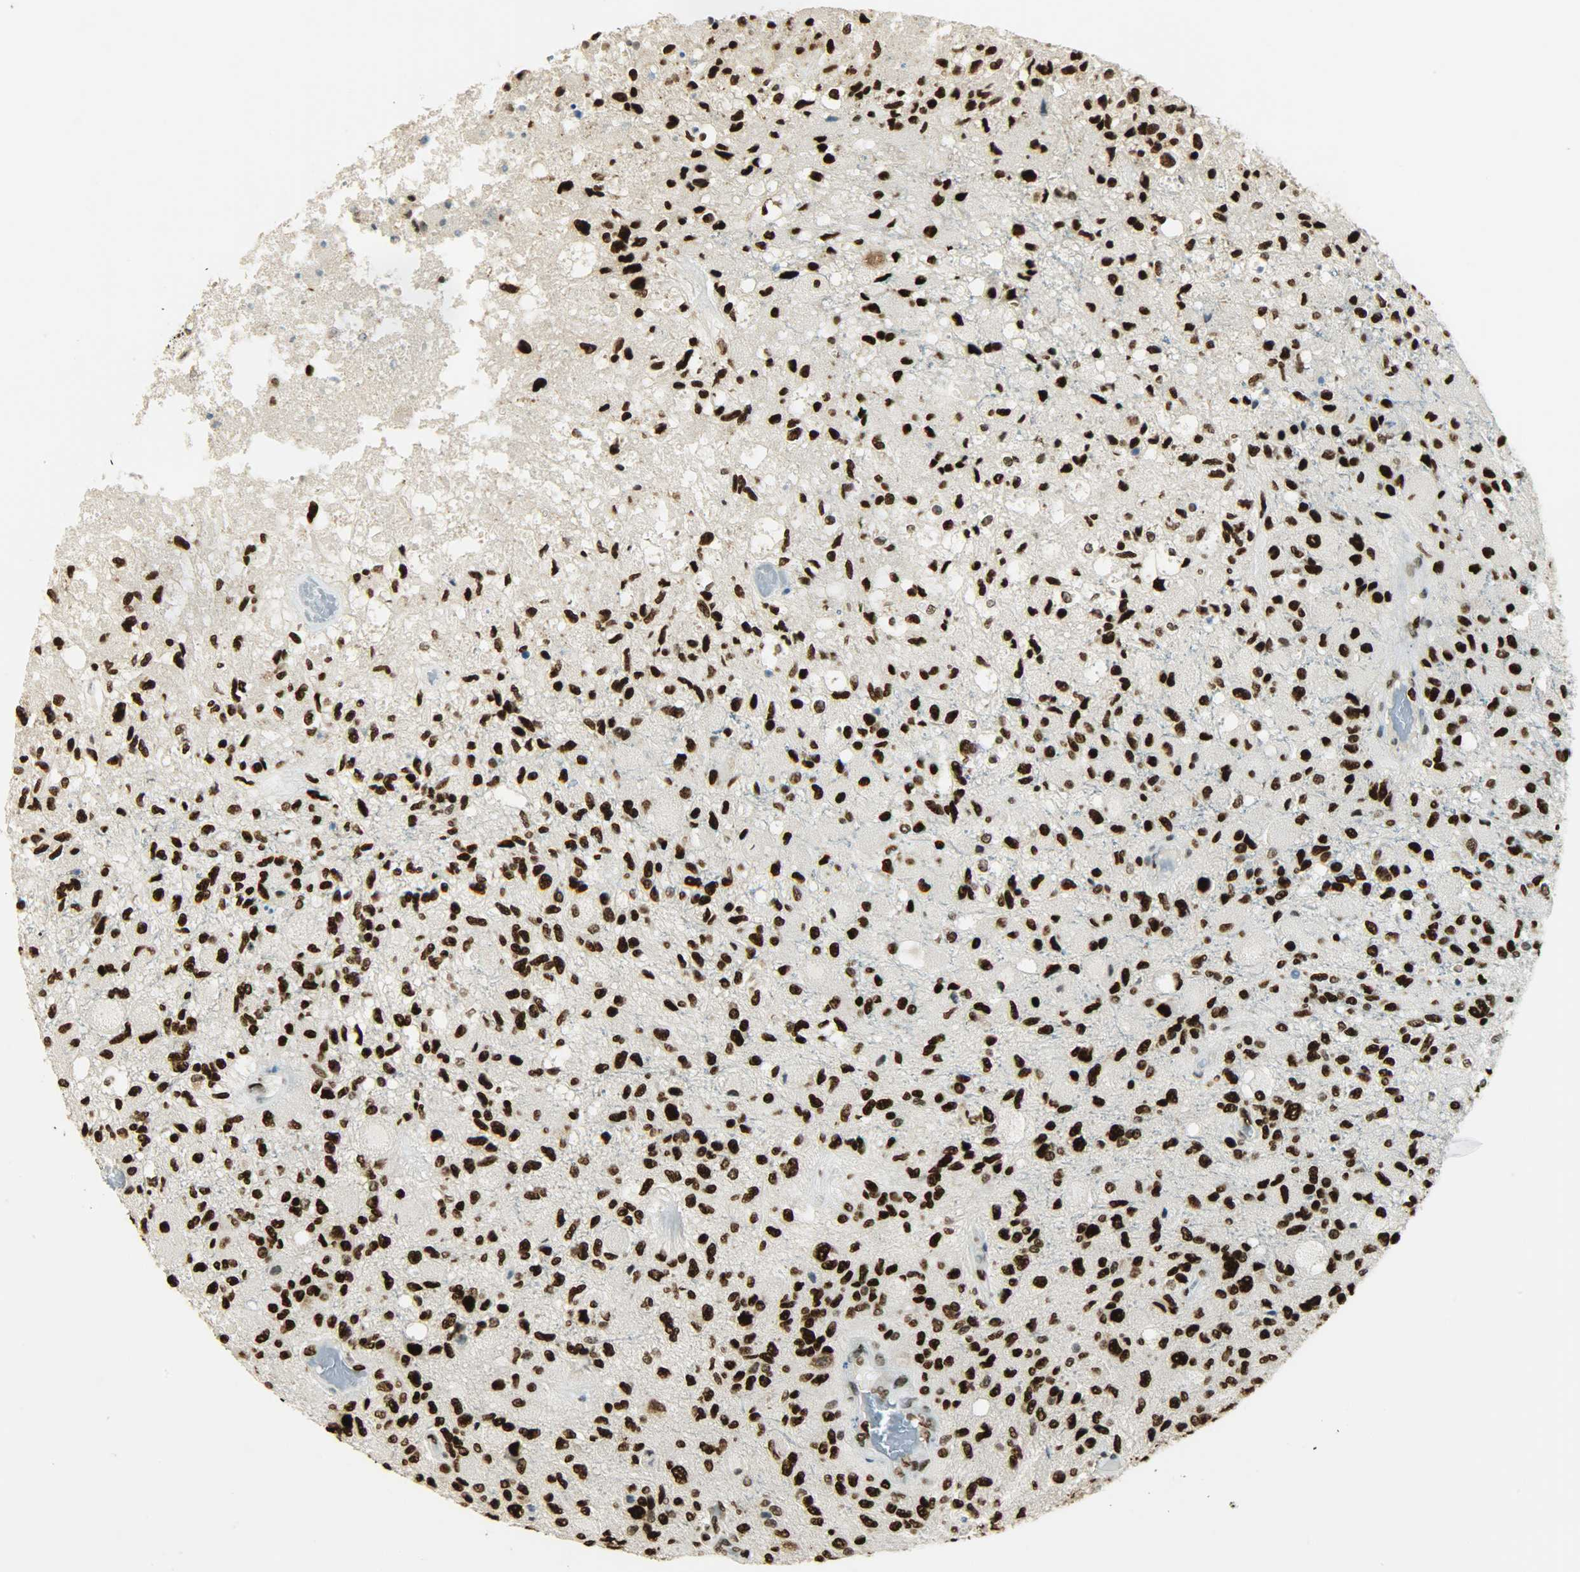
{"staining": {"intensity": "strong", "quantity": ">75%", "location": "nuclear"}, "tissue": "glioma", "cell_type": "Tumor cells", "image_type": "cancer", "snomed": [{"axis": "morphology", "description": "Normal tissue, NOS"}, {"axis": "morphology", "description": "Glioma, malignant, High grade"}, {"axis": "topography", "description": "Cerebral cortex"}], "caption": "Protein analysis of high-grade glioma (malignant) tissue shows strong nuclear staining in approximately >75% of tumor cells.", "gene": "MYEF2", "patient": {"sex": "male", "age": 77}}